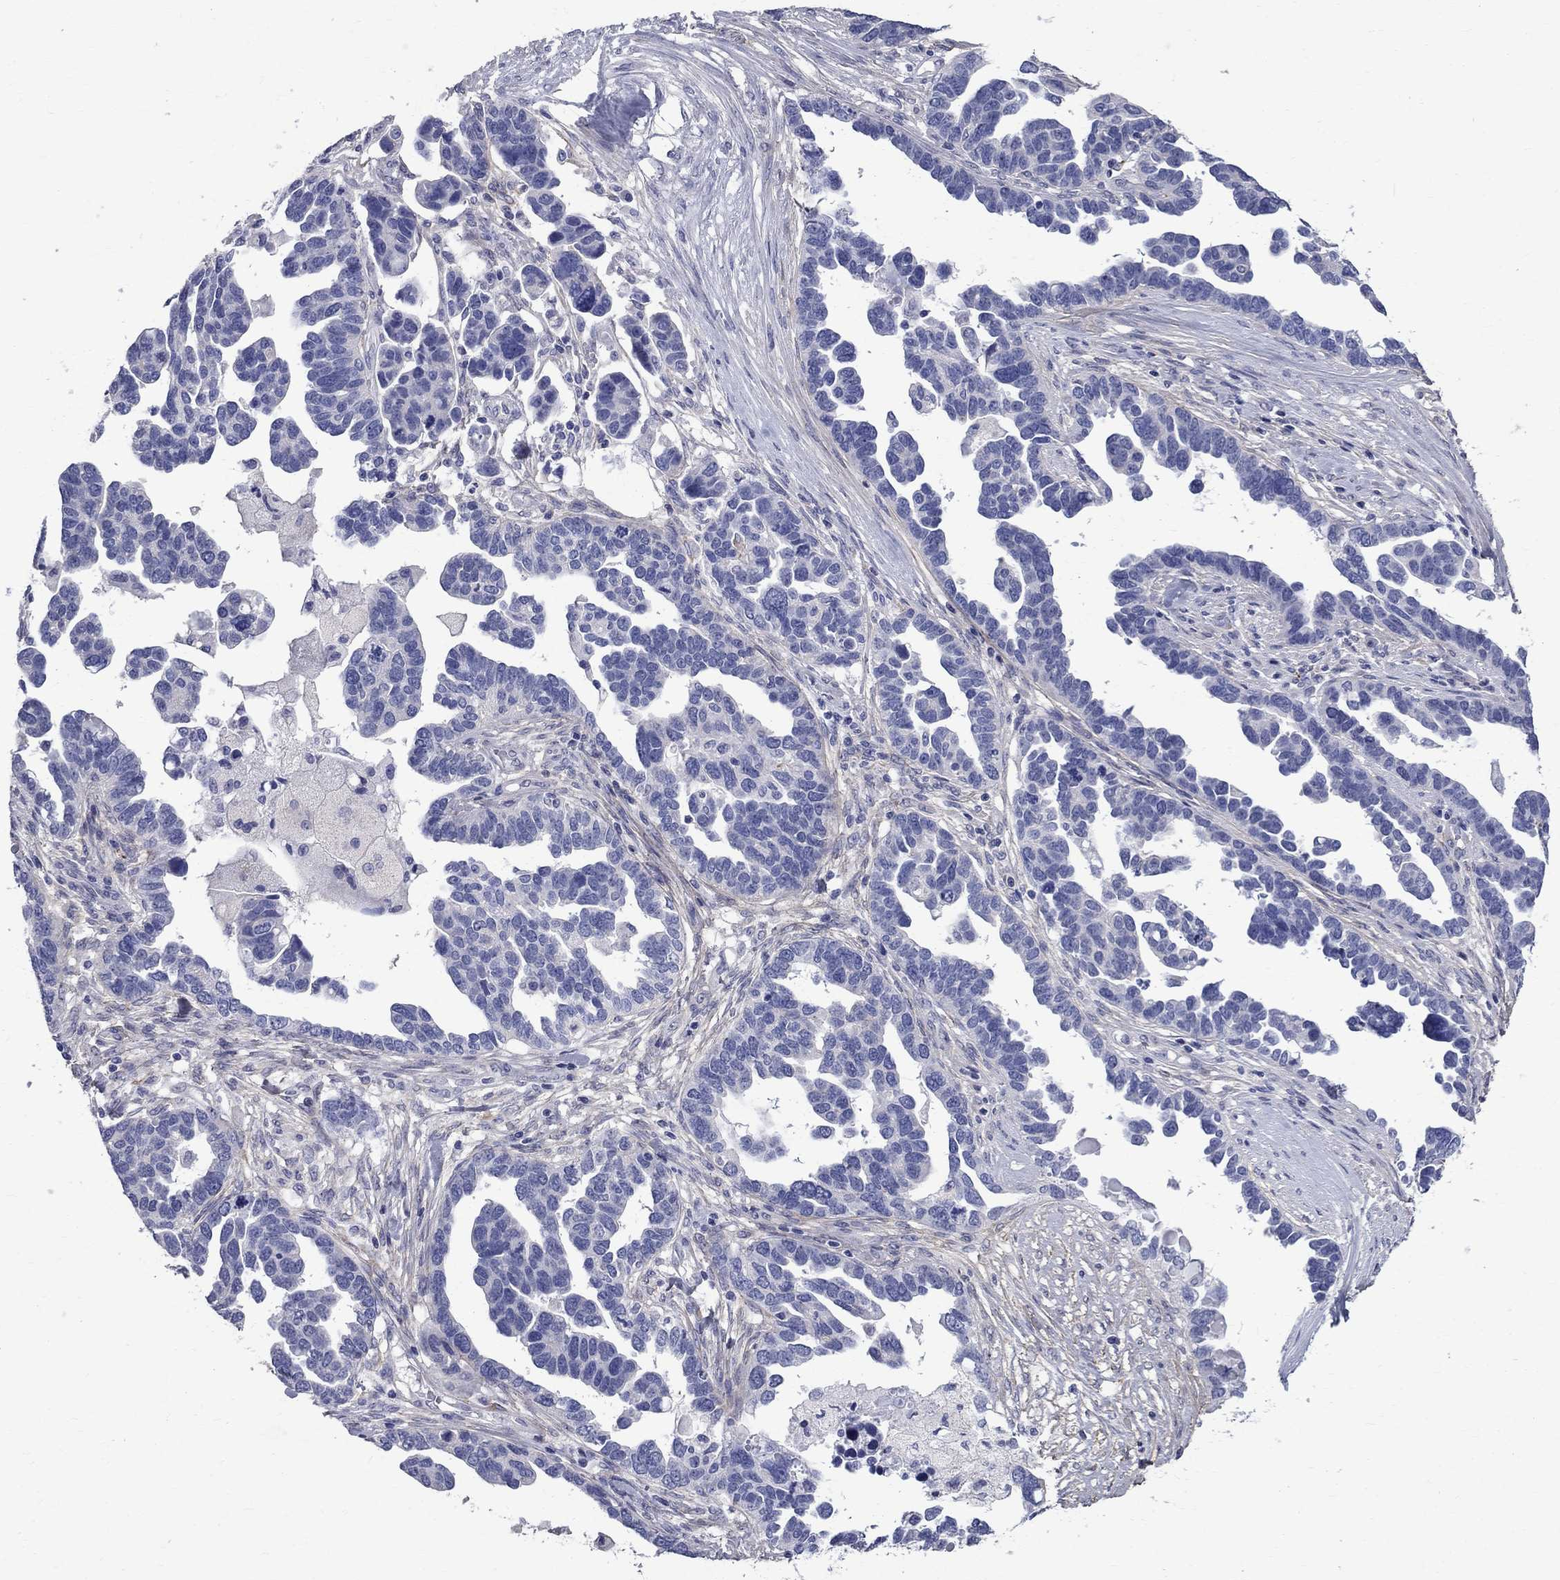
{"staining": {"intensity": "negative", "quantity": "none", "location": "none"}, "tissue": "ovarian cancer", "cell_type": "Tumor cells", "image_type": "cancer", "snomed": [{"axis": "morphology", "description": "Cystadenocarcinoma, serous, NOS"}, {"axis": "topography", "description": "Ovary"}], "caption": "DAB immunohistochemical staining of human ovarian serous cystadenocarcinoma displays no significant expression in tumor cells.", "gene": "ANXA10", "patient": {"sex": "female", "age": 54}}